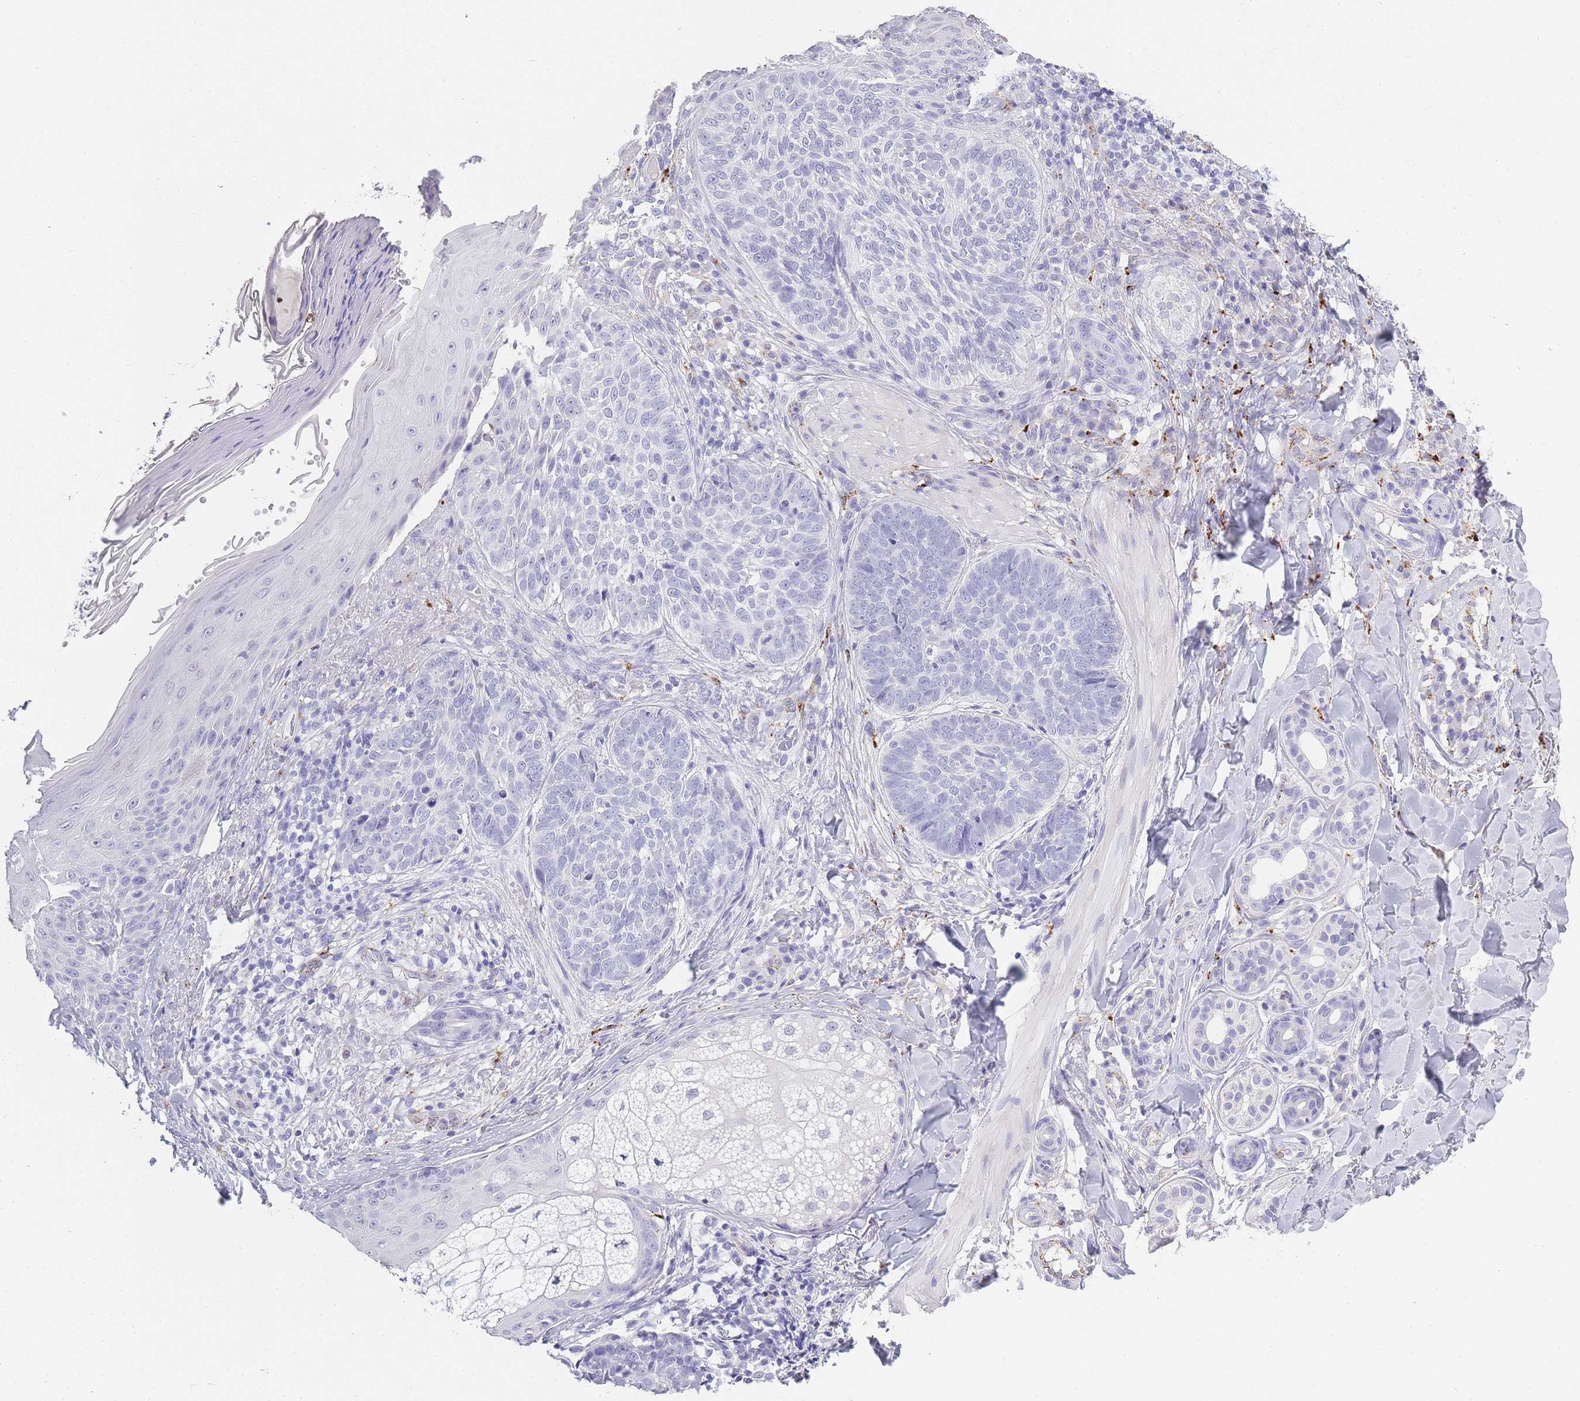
{"staining": {"intensity": "negative", "quantity": "none", "location": "none"}, "tissue": "skin cancer", "cell_type": "Tumor cells", "image_type": "cancer", "snomed": [{"axis": "morphology", "description": "Basal cell carcinoma"}, {"axis": "topography", "description": "Skin"}], "caption": "Immunohistochemical staining of human skin cancer demonstrates no significant expression in tumor cells. (DAB immunohistochemistry (IHC), high magnification).", "gene": "RHO", "patient": {"sex": "female", "age": 61}}